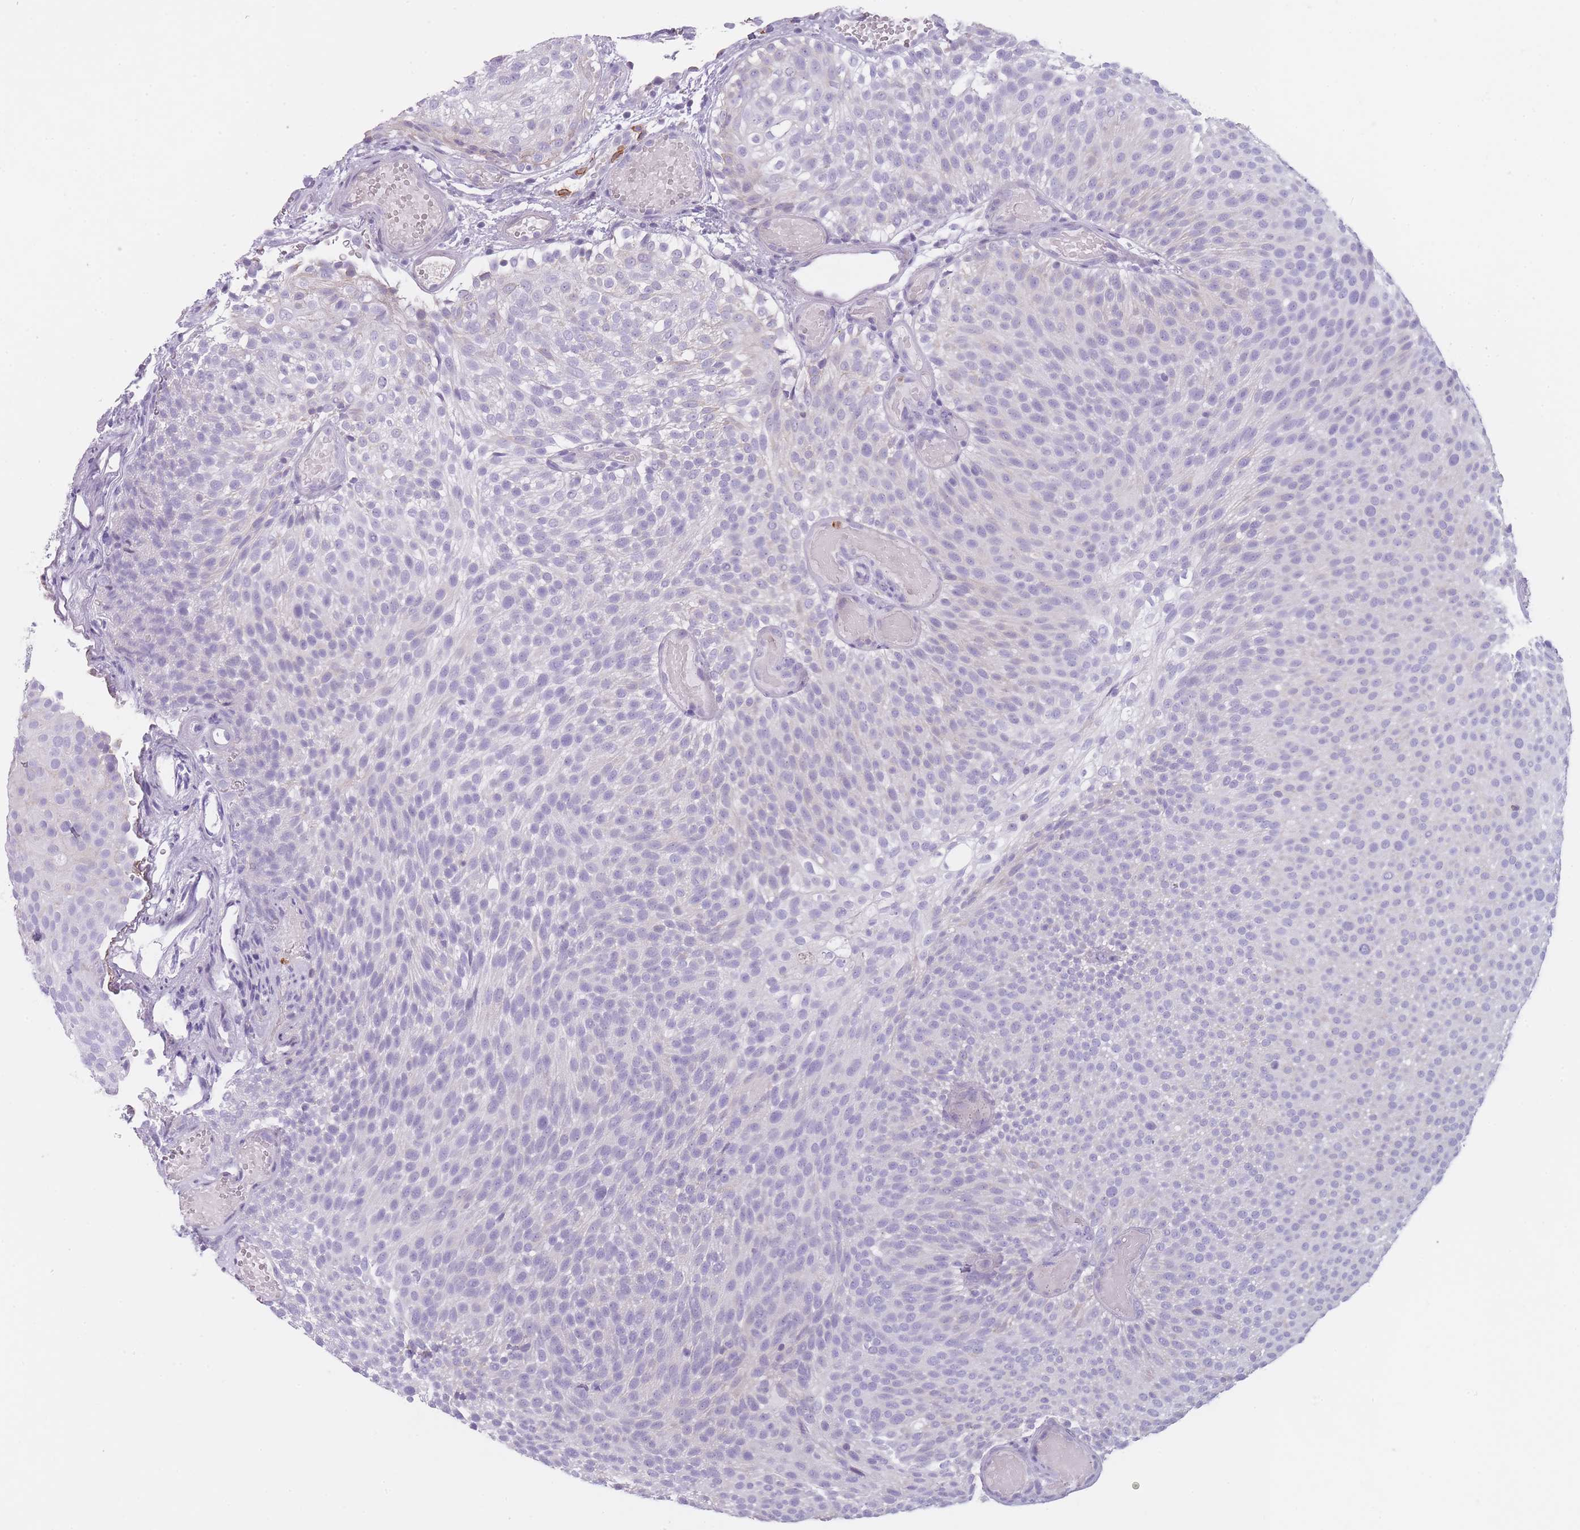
{"staining": {"intensity": "negative", "quantity": "none", "location": "none"}, "tissue": "urothelial cancer", "cell_type": "Tumor cells", "image_type": "cancer", "snomed": [{"axis": "morphology", "description": "Urothelial carcinoma, Low grade"}, {"axis": "topography", "description": "Urinary bladder"}], "caption": "An image of human urothelial cancer is negative for staining in tumor cells. Brightfield microscopy of immunohistochemistry (IHC) stained with DAB (brown) and hematoxylin (blue), captured at high magnification.", "gene": "CR1L", "patient": {"sex": "male", "age": 78}}